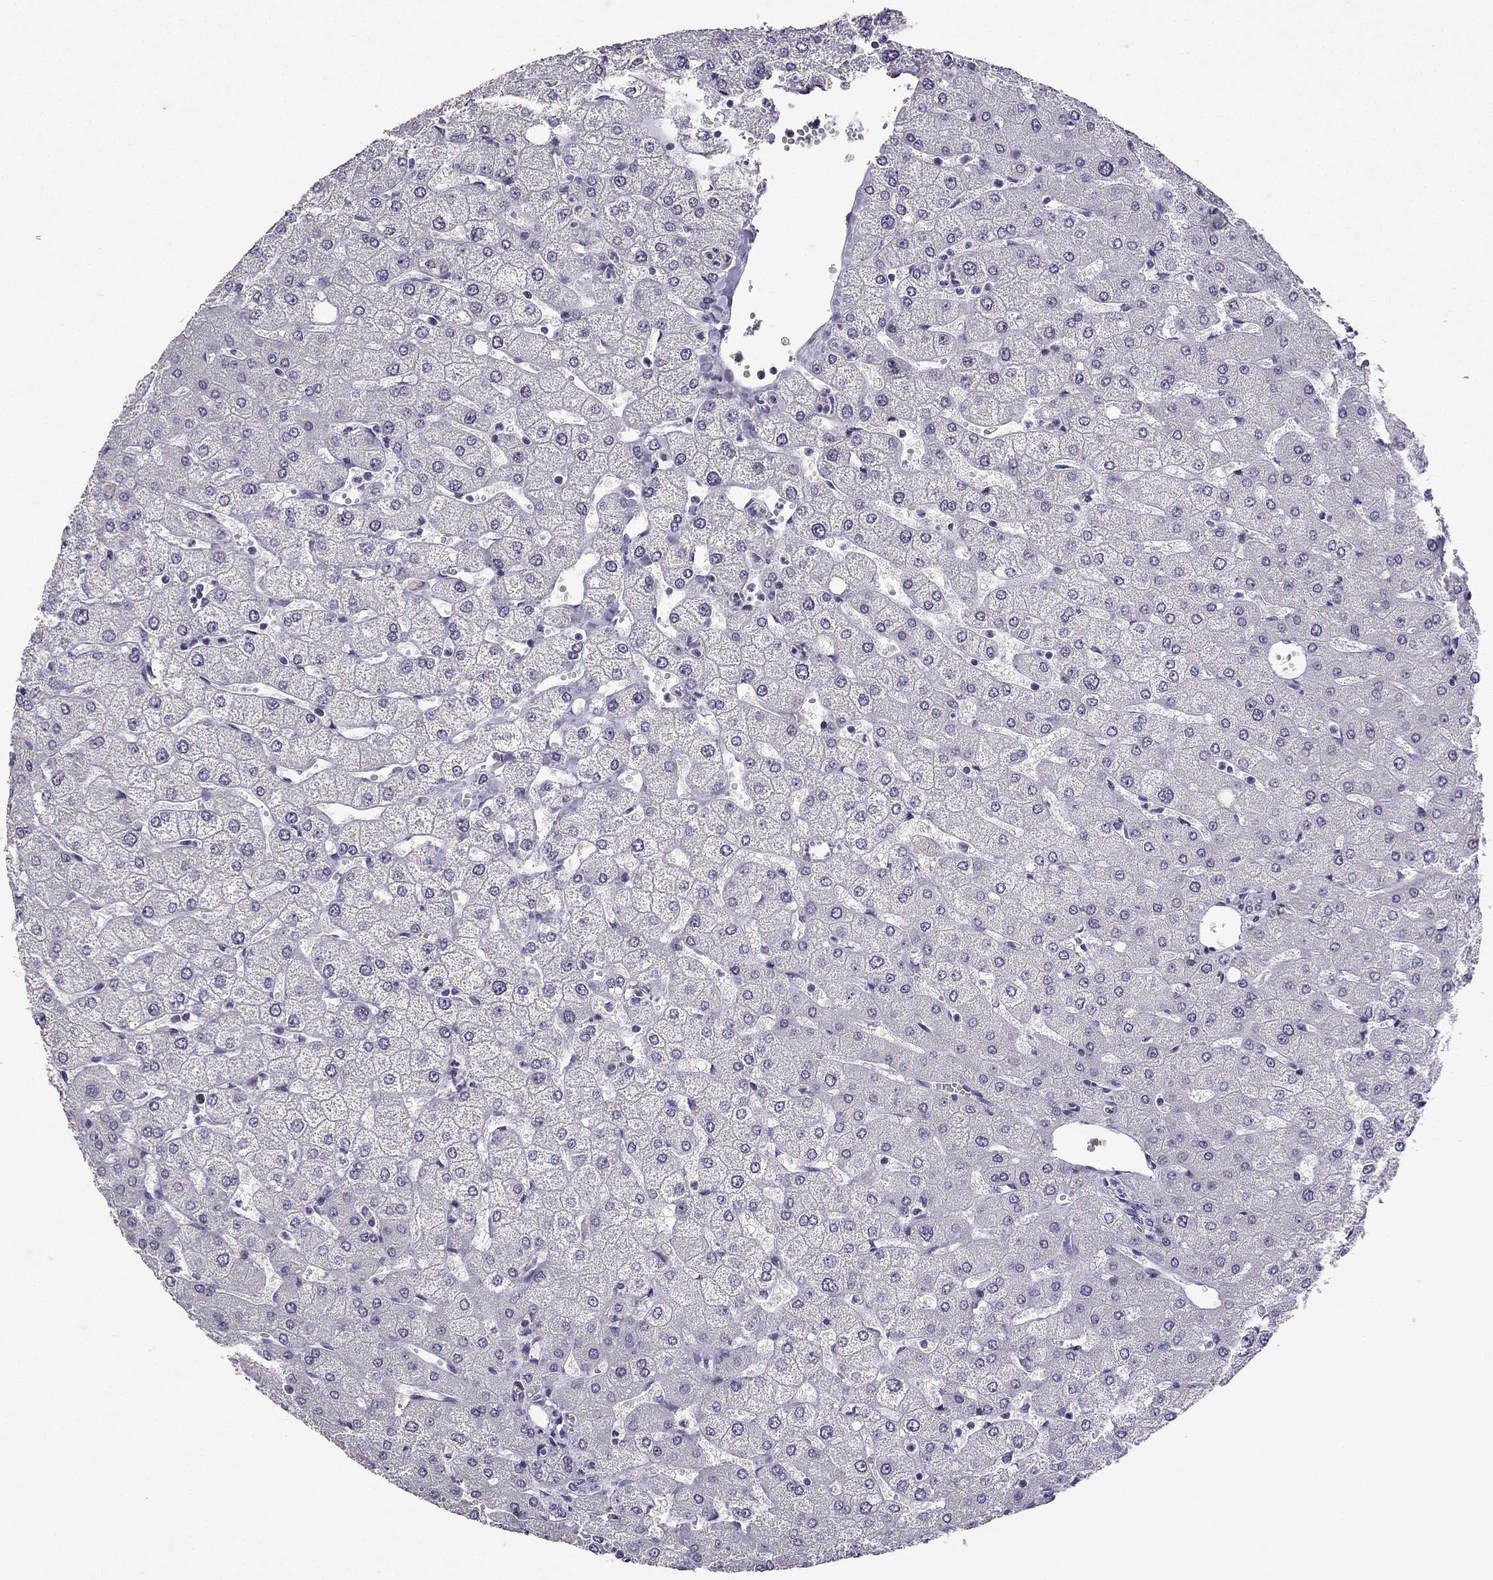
{"staining": {"intensity": "negative", "quantity": "none", "location": "none"}, "tissue": "liver", "cell_type": "Cholangiocytes", "image_type": "normal", "snomed": [{"axis": "morphology", "description": "Normal tissue, NOS"}, {"axis": "topography", "description": "Liver"}], "caption": "DAB immunohistochemical staining of unremarkable liver exhibits no significant staining in cholangiocytes.", "gene": "TTN", "patient": {"sex": "female", "age": 54}}